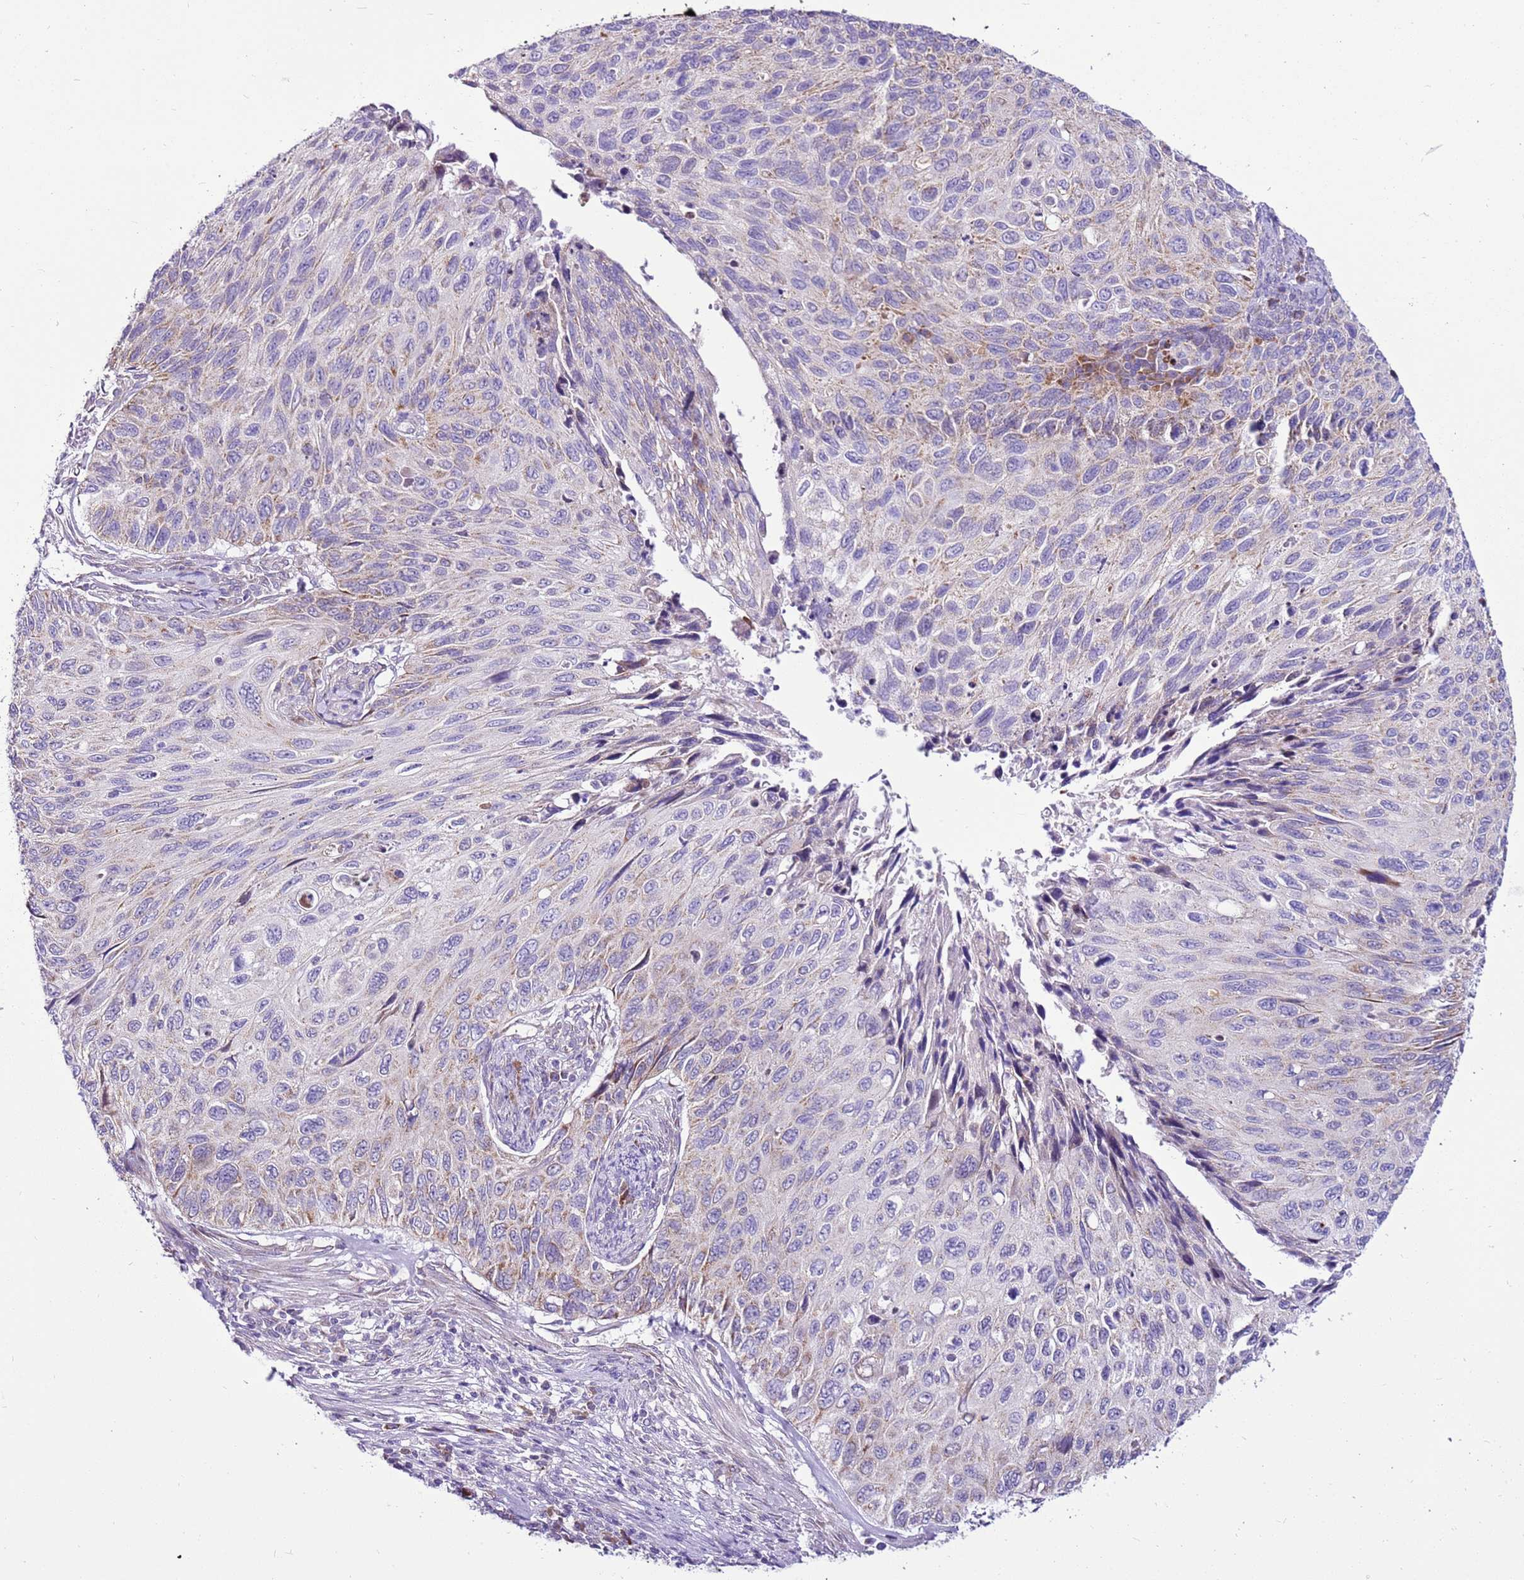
{"staining": {"intensity": "weak", "quantity": "<25%", "location": "cytoplasmic/membranous"}, "tissue": "cervical cancer", "cell_type": "Tumor cells", "image_type": "cancer", "snomed": [{"axis": "morphology", "description": "Squamous cell carcinoma, NOS"}, {"axis": "topography", "description": "Cervix"}], "caption": "DAB (3,3'-diaminobenzidine) immunohistochemical staining of squamous cell carcinoma (cervical) reveals no significant expression in tumor cells.", "gene": "MRPL36", "patient": {"sex": "female", "age": 70}}